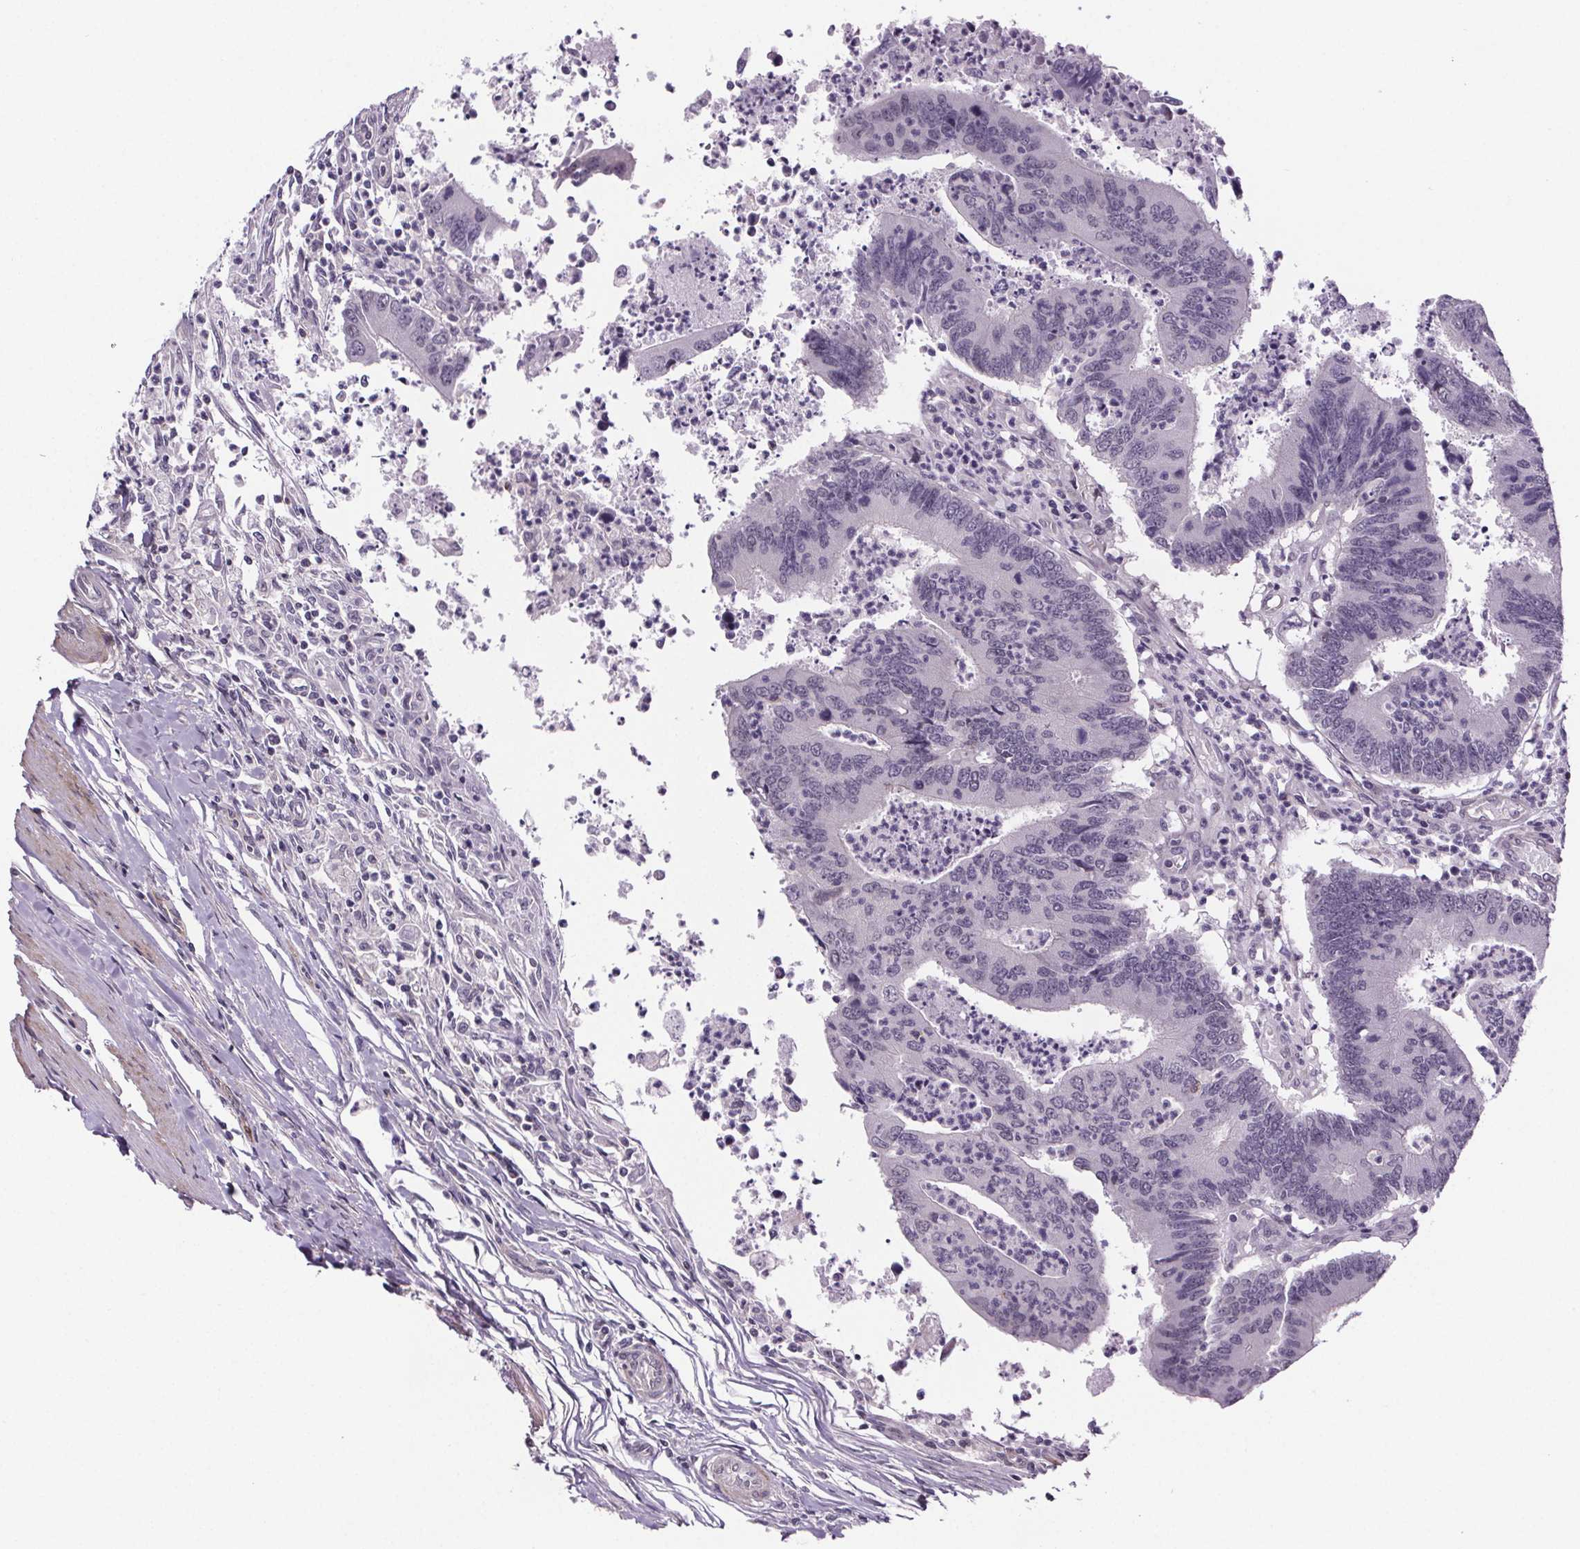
{"staining": {"intensity": "negative", "quantity": "none", "location": "none"}, "tissue": "colorectal cancer", "cell_type": "Tumor cells", "image_type": "cancer", "snomed": [{"axis": "morphology", "description": "Adenocarcinoma, NOS"}, {"axis": "topography", "description": "Colon"}], "caption": "DAB immunohistochemical staining of colorectal adenocarcinoma shows no significant expression in tumor cells.", "gene": "TTC12", "patient": {"sex": "female", "age": 67}}